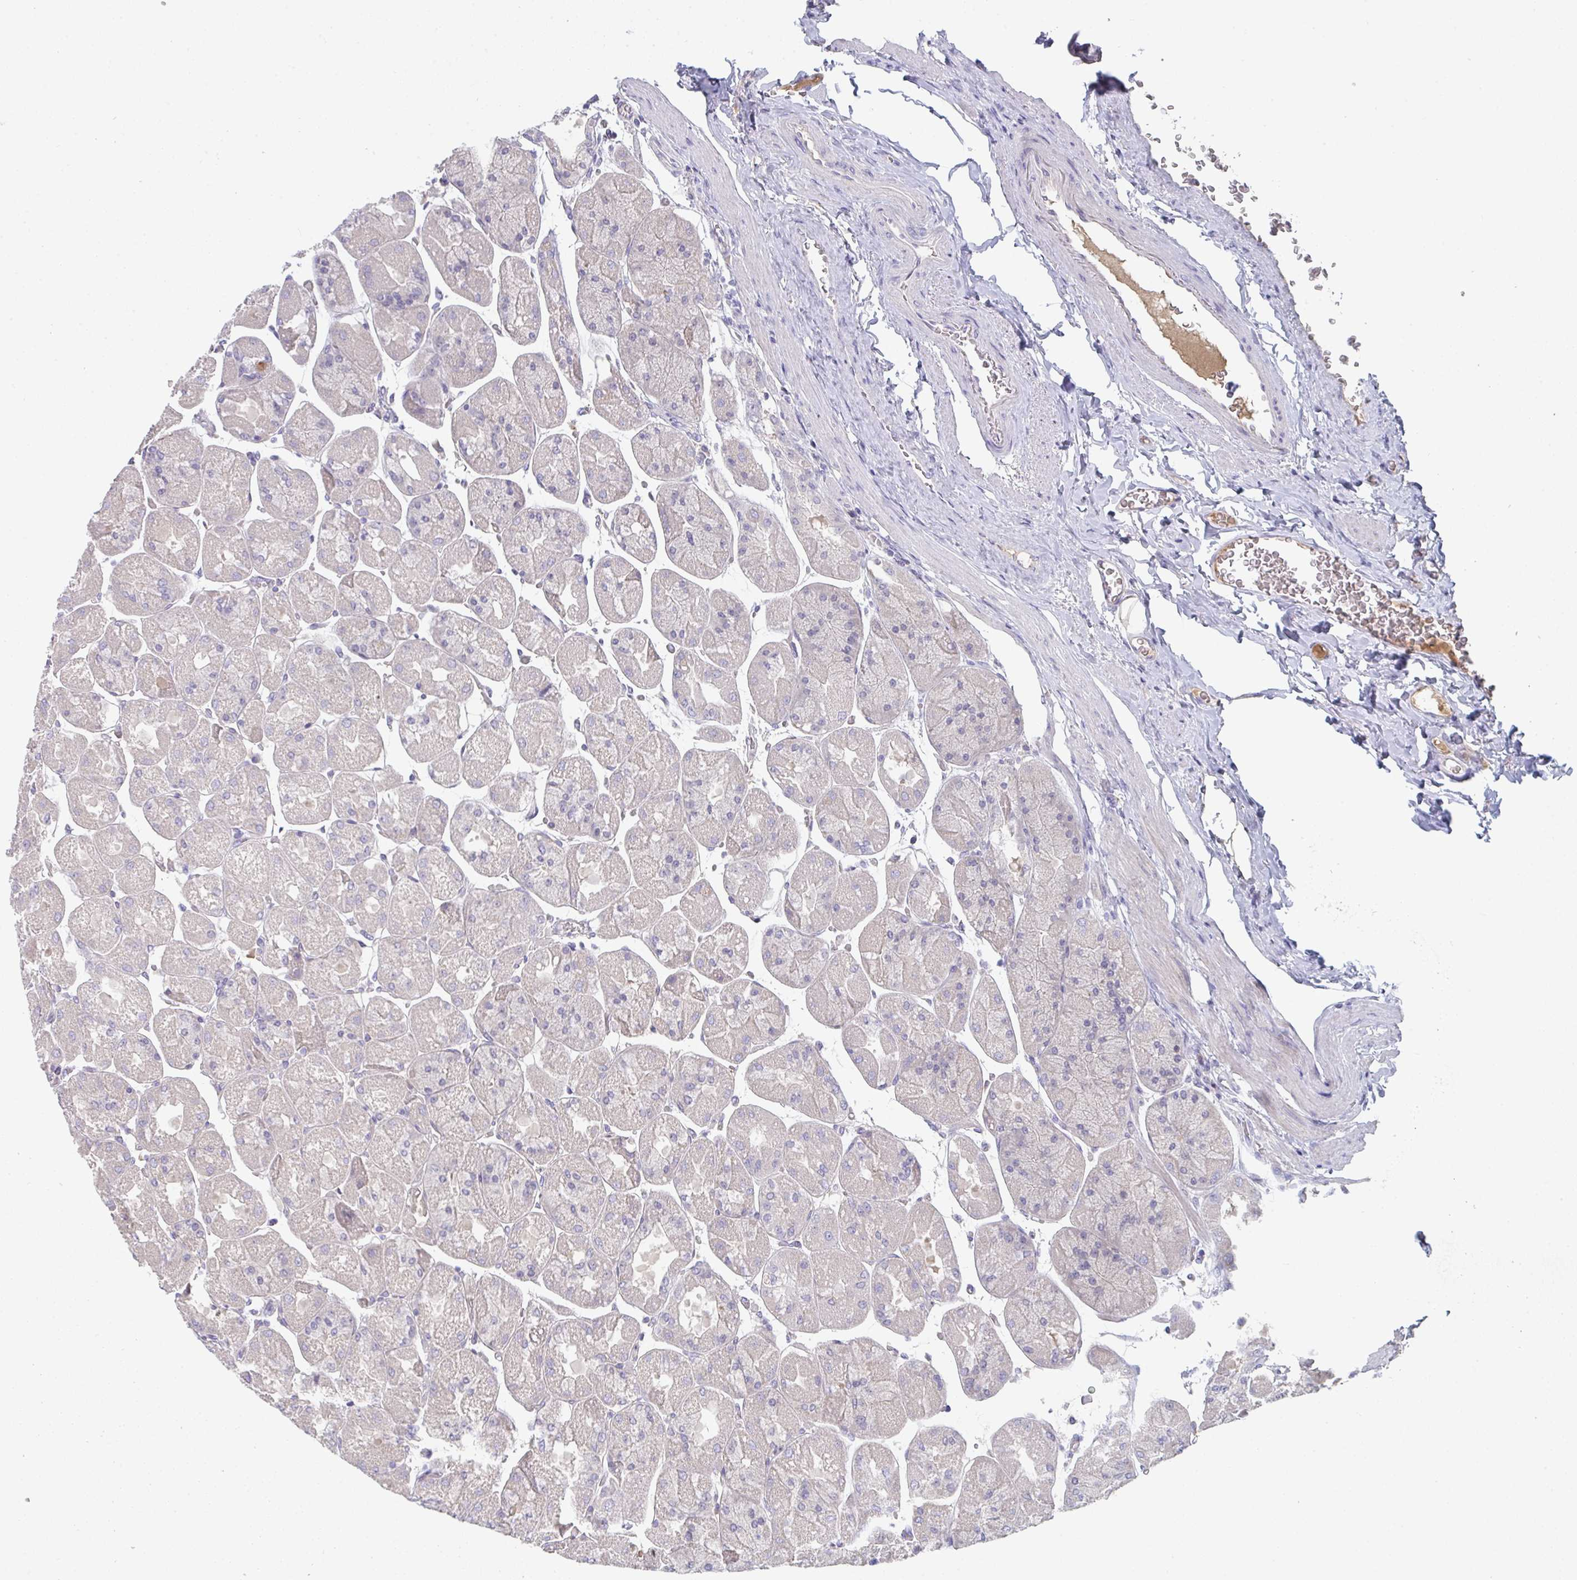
{"staining": {"intensity": "negative", "quantity": "none", "location": "none"}, "tissue": "stomach", "cell_type": "Glandular cells", "image_type": "normal", "snomed": [{"axis": "morphology", "description": "Normal tissue, NOS"}, {"axis": "topography", "description": "Stomach"}], "caption": "Immunohistochemistry (IHC) image of unremarkable stomach: stomach stained with DAB (3,3'-diaminobenzidine) reveals no significant protein positivity in glandular cells.", "gene": "HGFAC", "patient": {"sex": "female", "age": 61}}